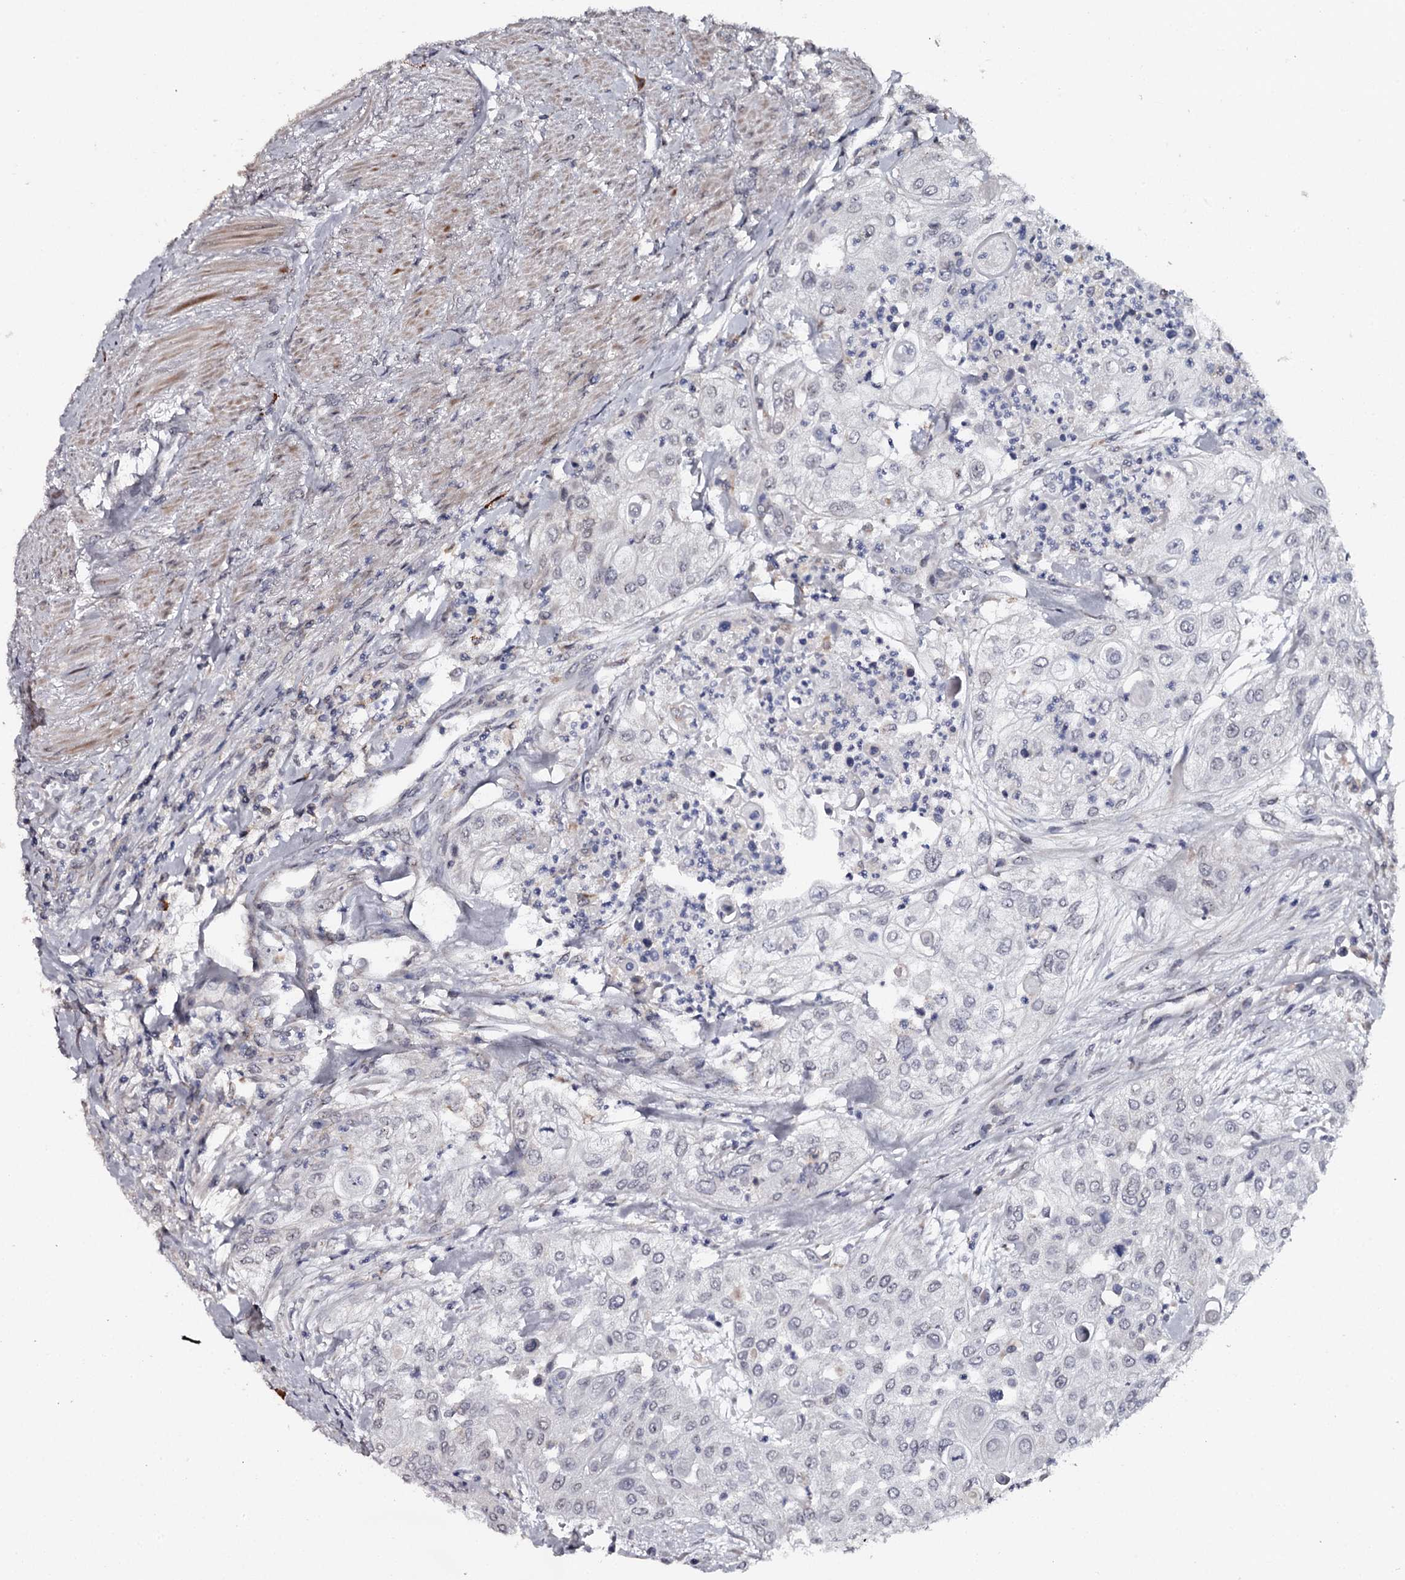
{"staining": {"intensity": "negative", "quantity": "none", "location": "none"}, "tissue": "urothelial cancer", "cell_type": "Tumor cells", "image_type": "cancer", "snomed": [{"axis": "morphology", "description": "Urothelial carcinoma, High grade"}, {"axis": "topography", "description": "Urinary bladder"}], "caption": "An IHC micrograph of urothelial cancer is shown. There is no staining in tumor cells of urothelial cancer.", "gene": "GTSF1", "patient": {"sex": "female", "age": 79}}